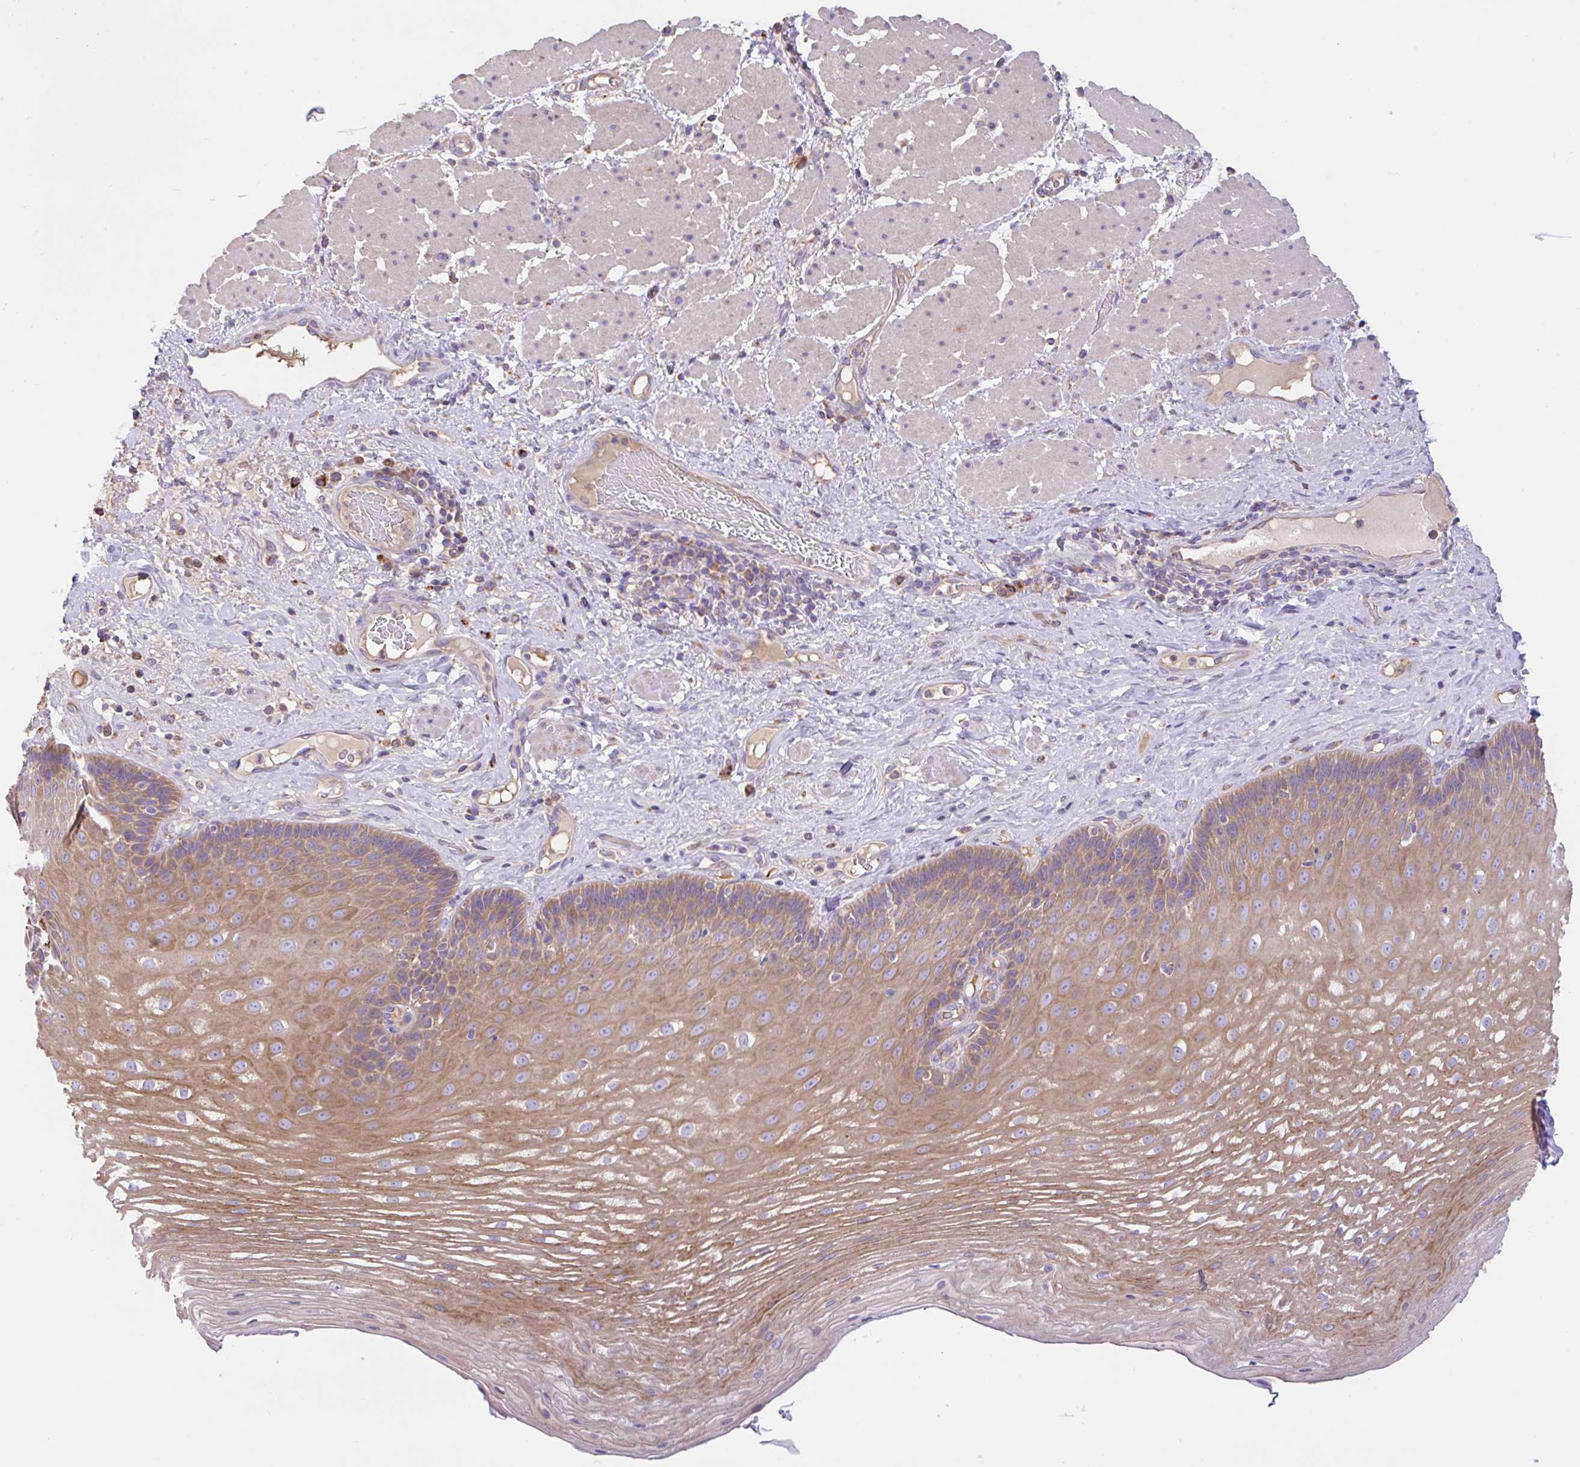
{"staining": {"intensity": "moderate", "quantity": "25%-75%", "location": "cytoplasmic/membranous"}, "tissue": "esophagus", "cell_type": "Squamous epithelial cells", "image_type": "normal", "snomed": [{"axis": "morphology", "description": "Normal tissue, NOS"}, {"axis": "topography", "description": "Esophagus"}], "caption": "IHC image of normal human esophagus stained for a protein (brown), which demonstrates medium levels of moderate cytoplasmic/membranous positivity in approximately 25%-75% of squamous epithelial cells.", "gene": "RALBP1", "patient": {"sex": "male", "age": 62}}